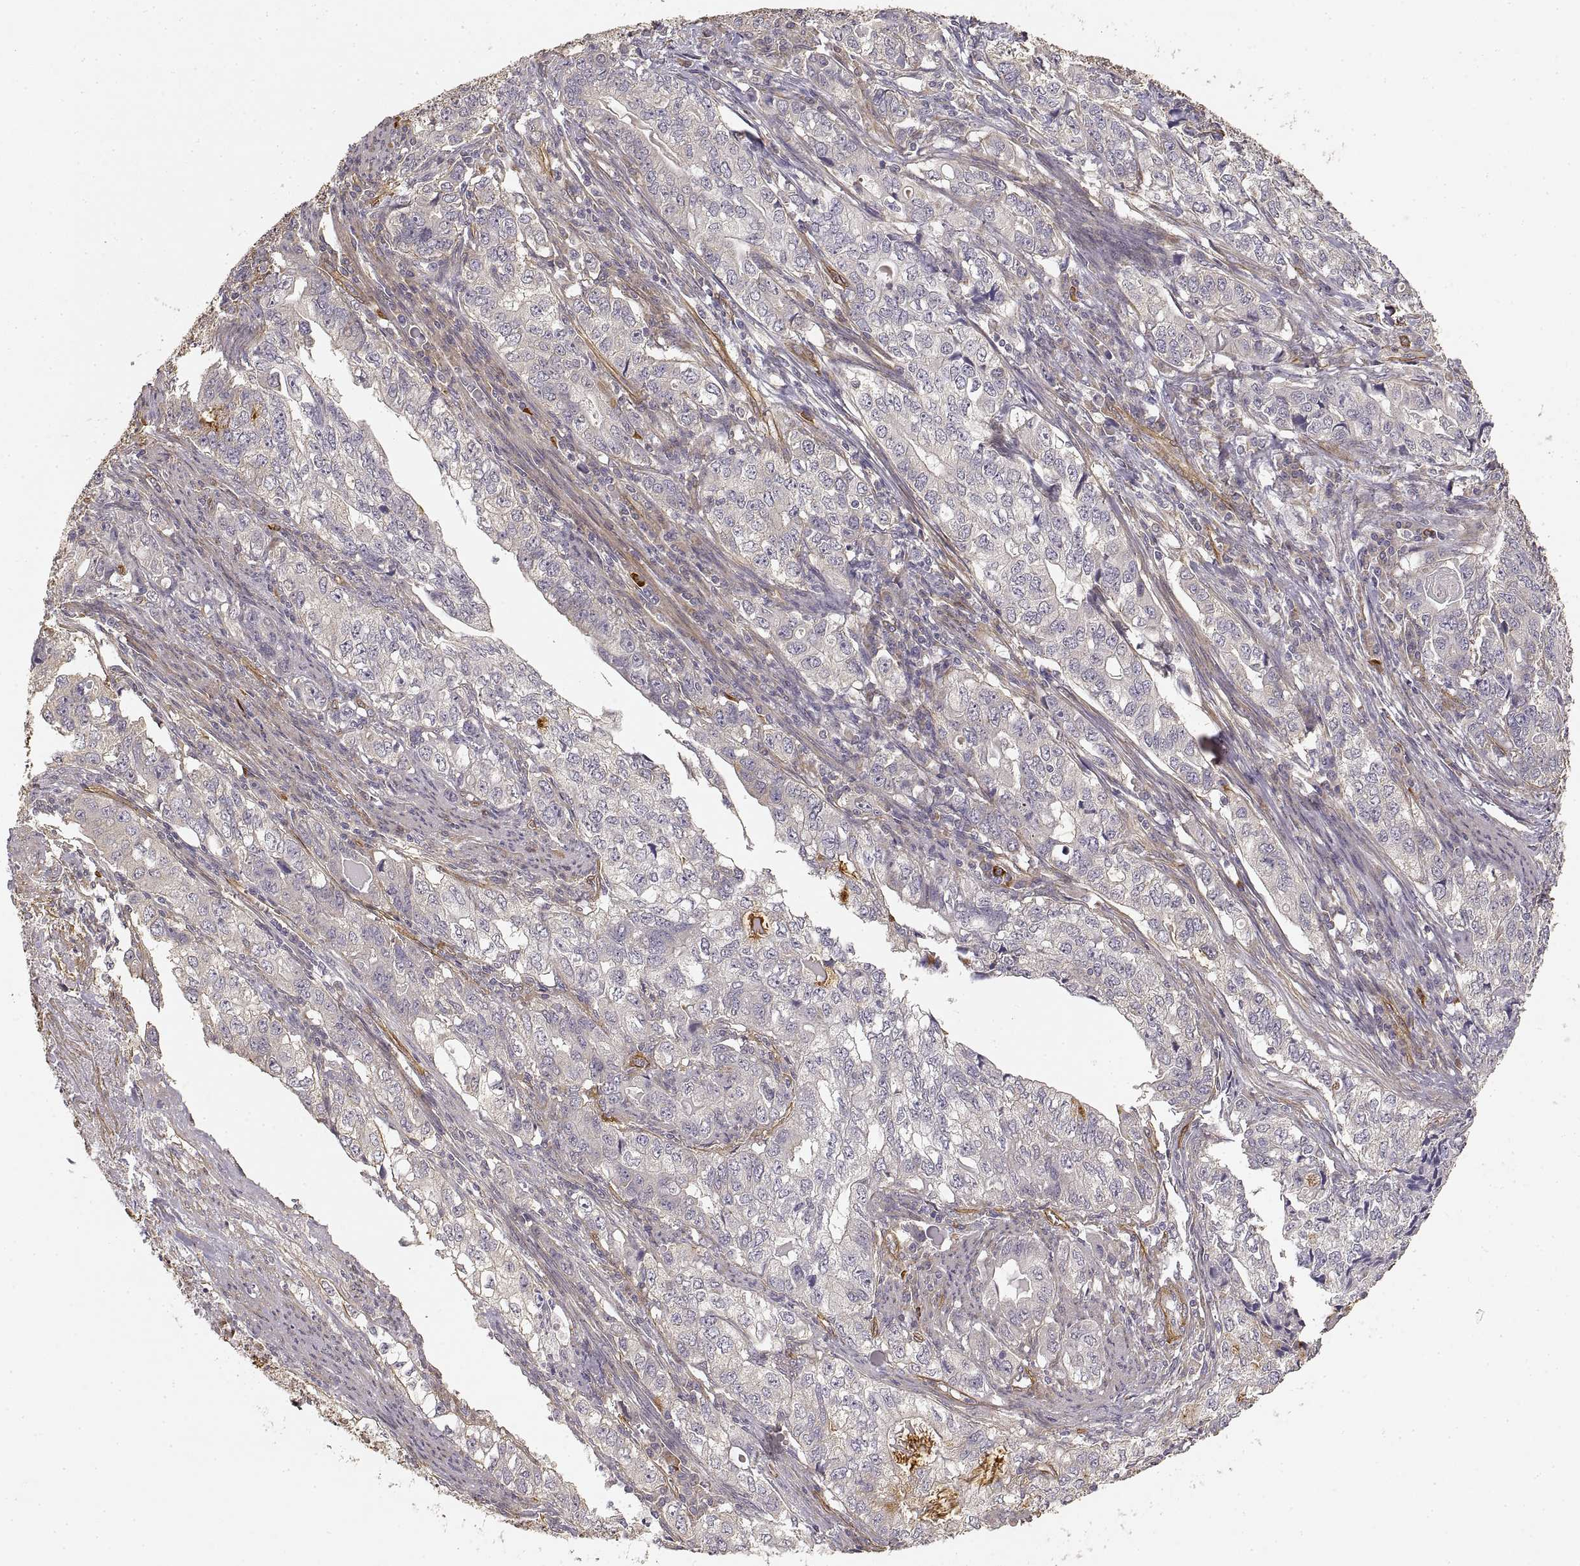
{"staining": {"intensity": "negative", "quantity": "none", "location": "none"}, "tissue": "stomach cancer", "cell_type": "Tumor cells", "image_type": "cancer", "snomed": [{"axis": "morphology", "description": "Adenocarcinoma, NOS"}, {"axis": "topography", "description": "Stomach, lower"}], "caption": "Immunohistochemistry (IHC) histopathology image of stomach adenocarcinoma stained for a protein (brown), which displays no staining in tumor cells.", "gene": "LAMA4", "patient": {"sex": "female", "age": 72}}